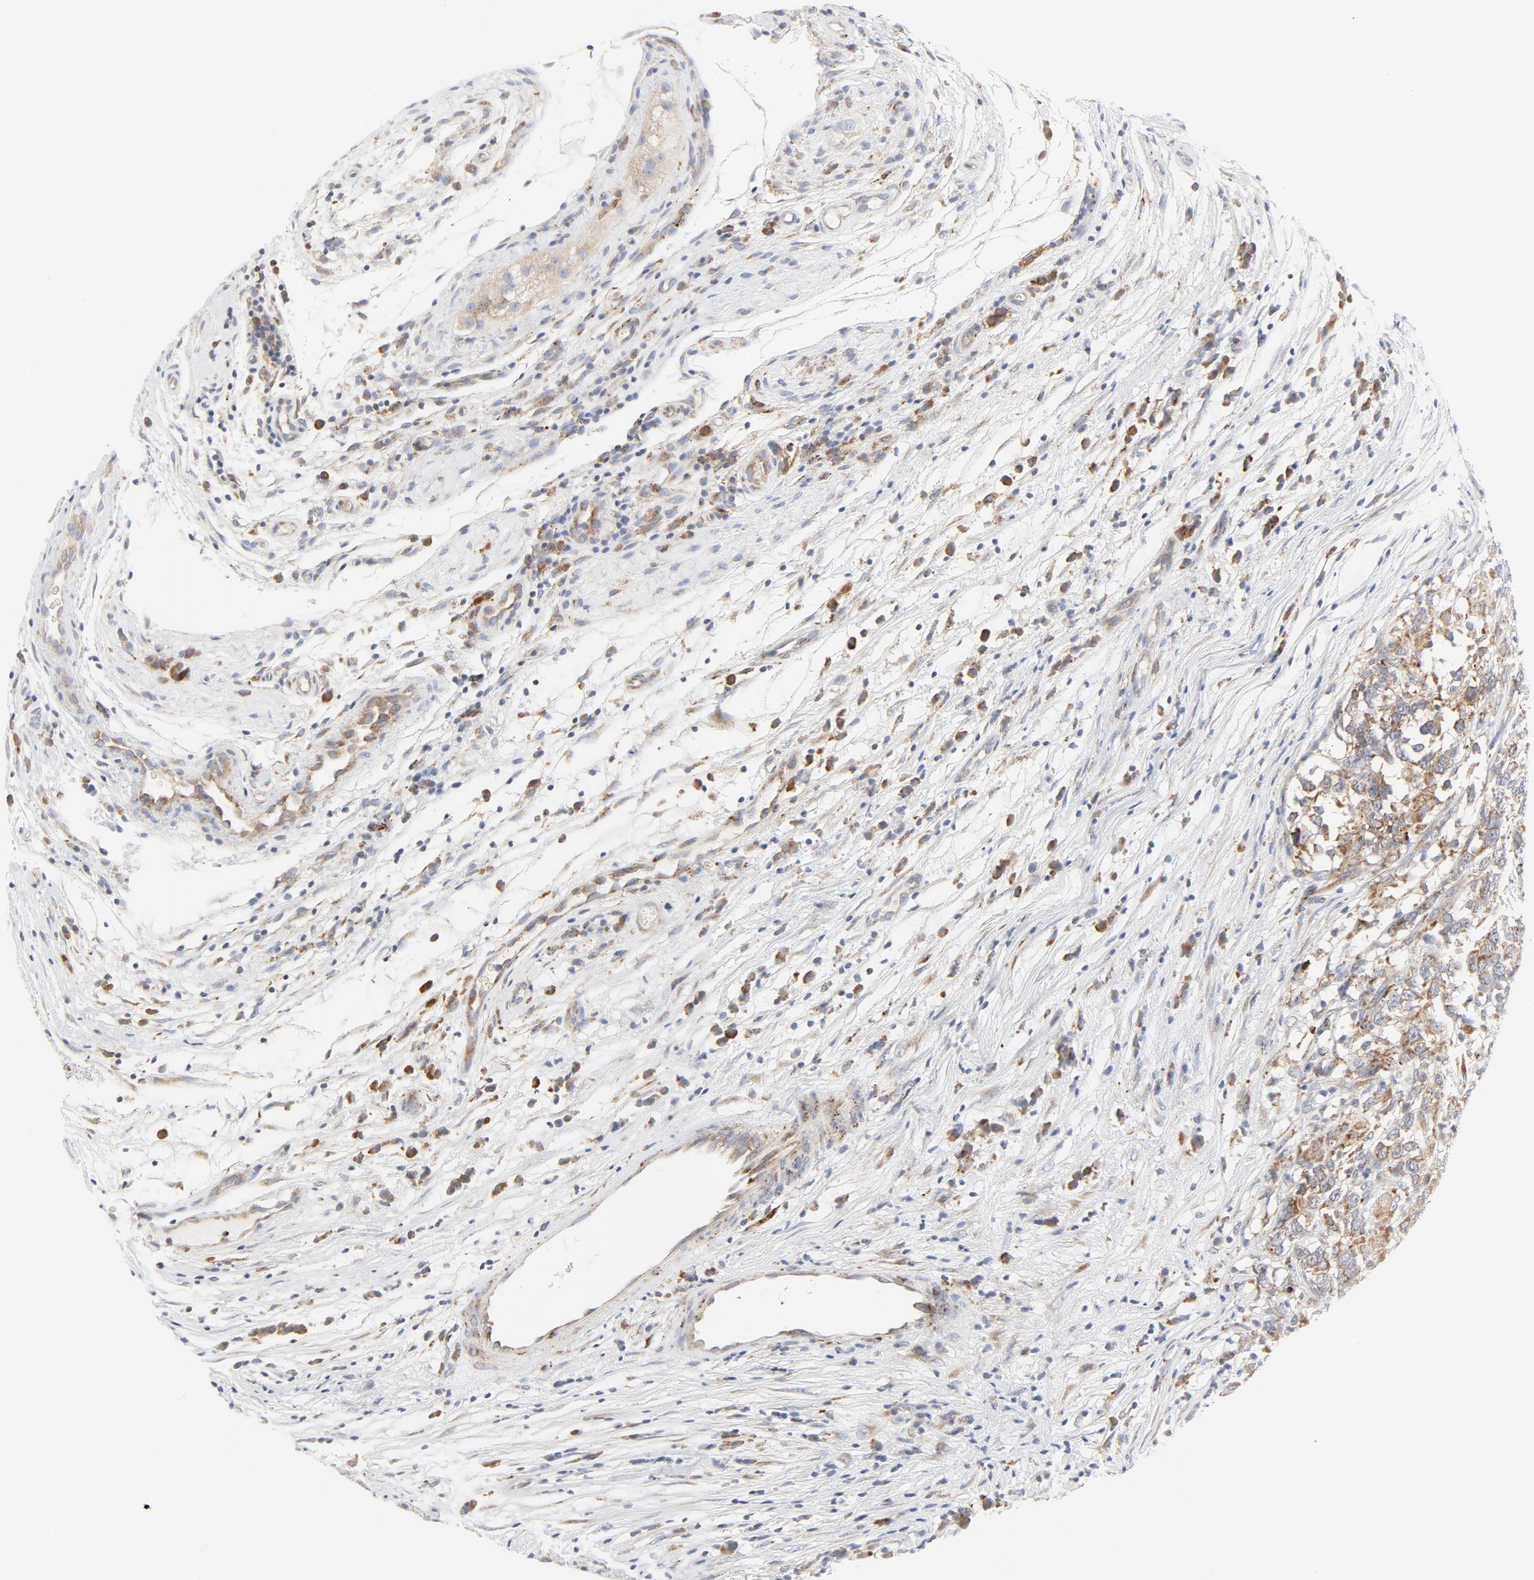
{"staining": {"intensity": "moderate", "quantity": "25%-75%", "location": "cytoplasmic/membranous"}, "tissue": "testis cancer", "cell_type": "Tumor cells", "image_type": "cancer", "snomed": [{"axis": "morphology", "description": "Carcinoma, Embryonal, NOS"}, {"axis": "topography", "description": "Testis"}], "caption": "Approximately 25%-75% of tumor cells in human testis embryonal carcinoma exhibit moderate cytoplasmic/membranous protein positivity as visualized by brown immunohistochemical staining.", "gene": "LRP6", "patient": {"sex": "male", "age": 26}}